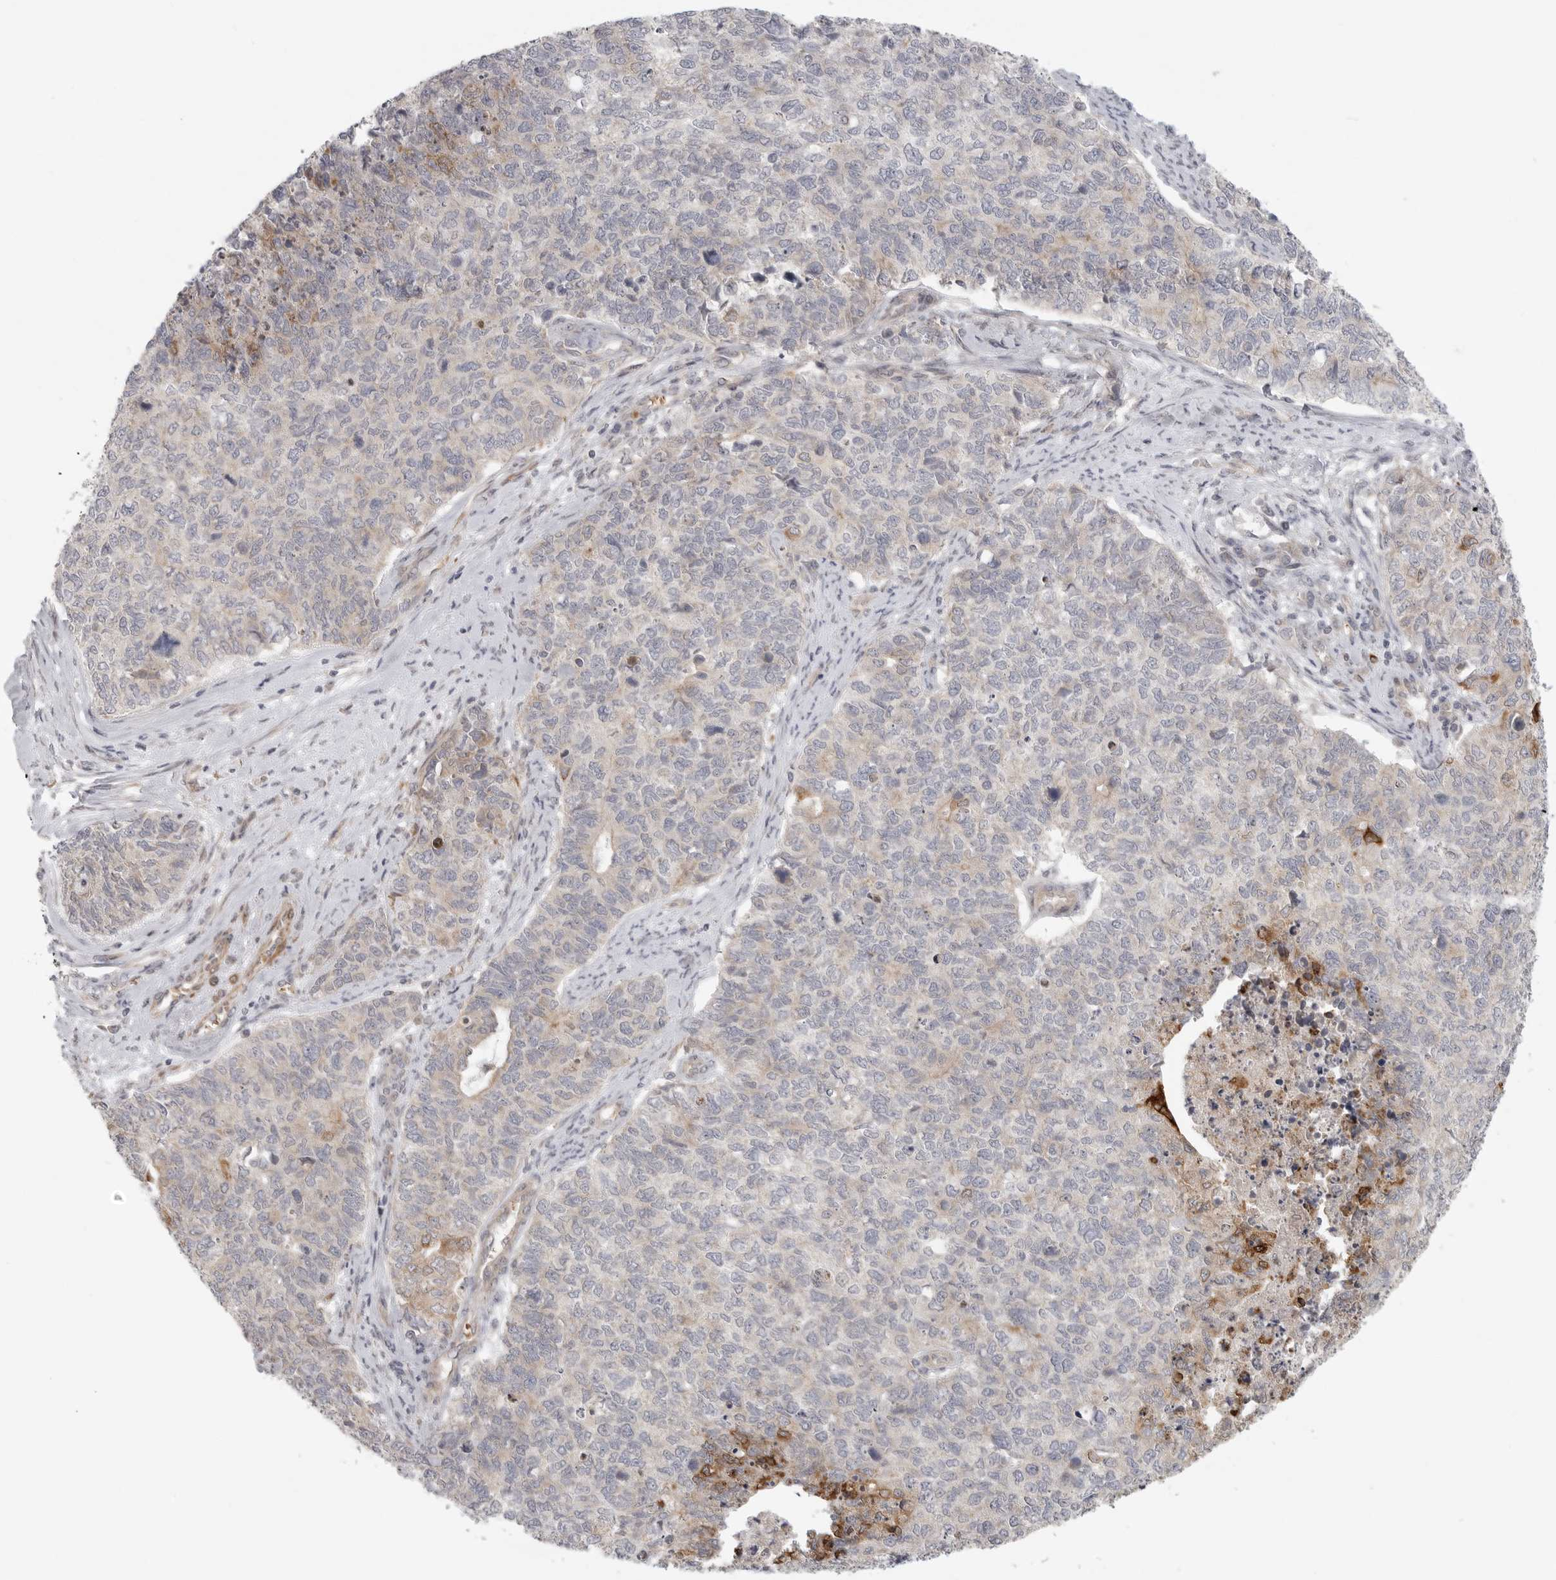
{"staining": {"intensity": "moderate", "quantity": "<25%", "location": "cytoplasmic/membranous"}, "tissue": "cervical cancer", "cell_type": "Tumor cells", "image_type": "cancer", "snomed": [{"axis": "morphology", "description": "Squamous cell carcinoma, NOS"}, {"axis": "topography", "description": "Cervix"}], "caption": "Immunohistochemistry (IHC) micrograph of neoplastic tissue: human cervical cancer (squamous cell carcinoma) stained using immunohistochemistry reveals low levels of moderate protein expression localized specifically in the cytoplasmic/membranous of tumor cells, appearing as a cytoplasmic/membranous brown color.", "gene": "CCPG1", "patient": {"sex": "female", "age": 63}}